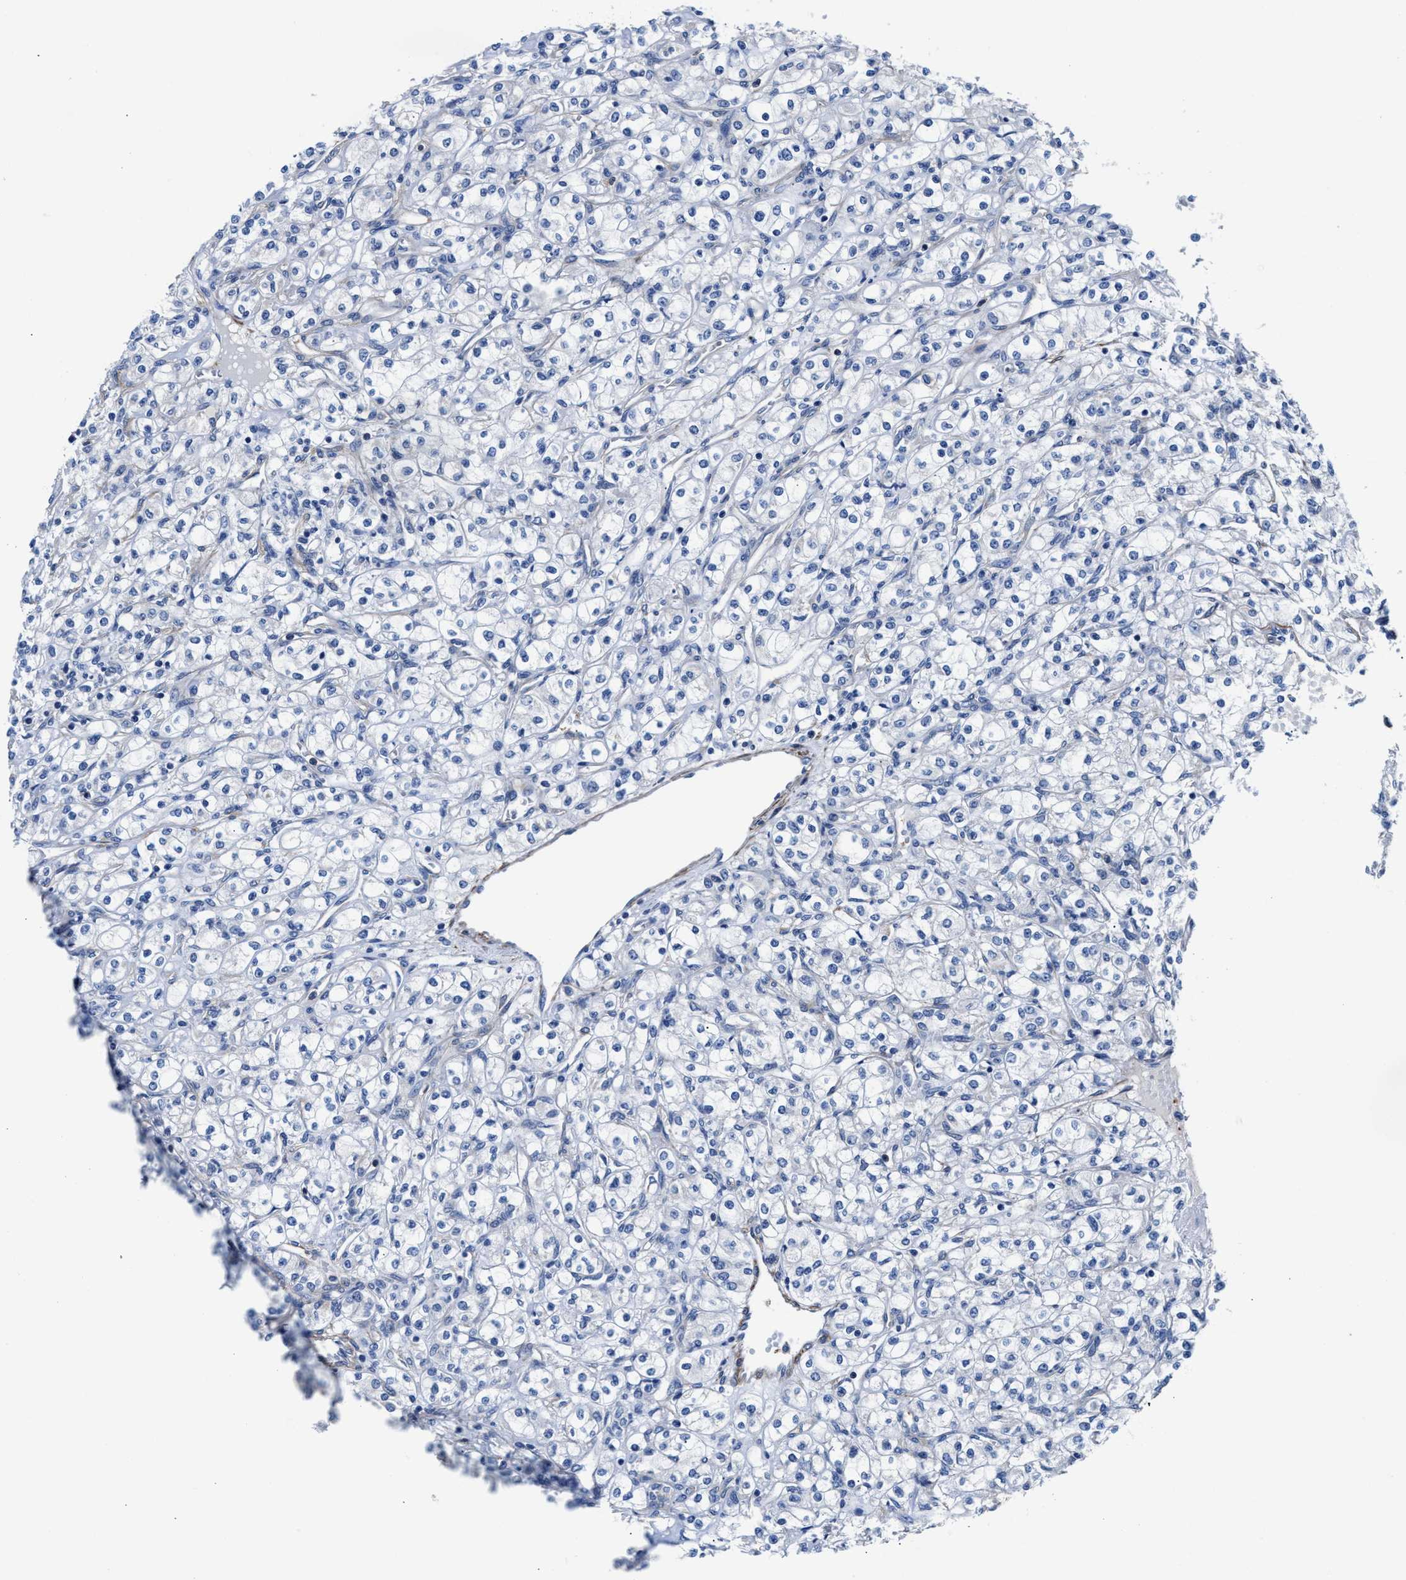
{"staining": {"intensity": "negative", "quantity": "none", "location": "none"}, "tissue": "renal cancer", "cell_type": "Tumor cells", "image_type": "cancer", "snomed": [{"axis": "morphology", "description": "Adenocarcinoma, NOS"}, {"axis": "topography", "description": "Kidney"}], "caption": "Renal cancer was stained to show a protein in brown. There is no significant expression in tumor cells. (DAB immunohistochemistry, high magnification).", "gene": "PARG", "patient": {"sex": "male", "age": 77}}